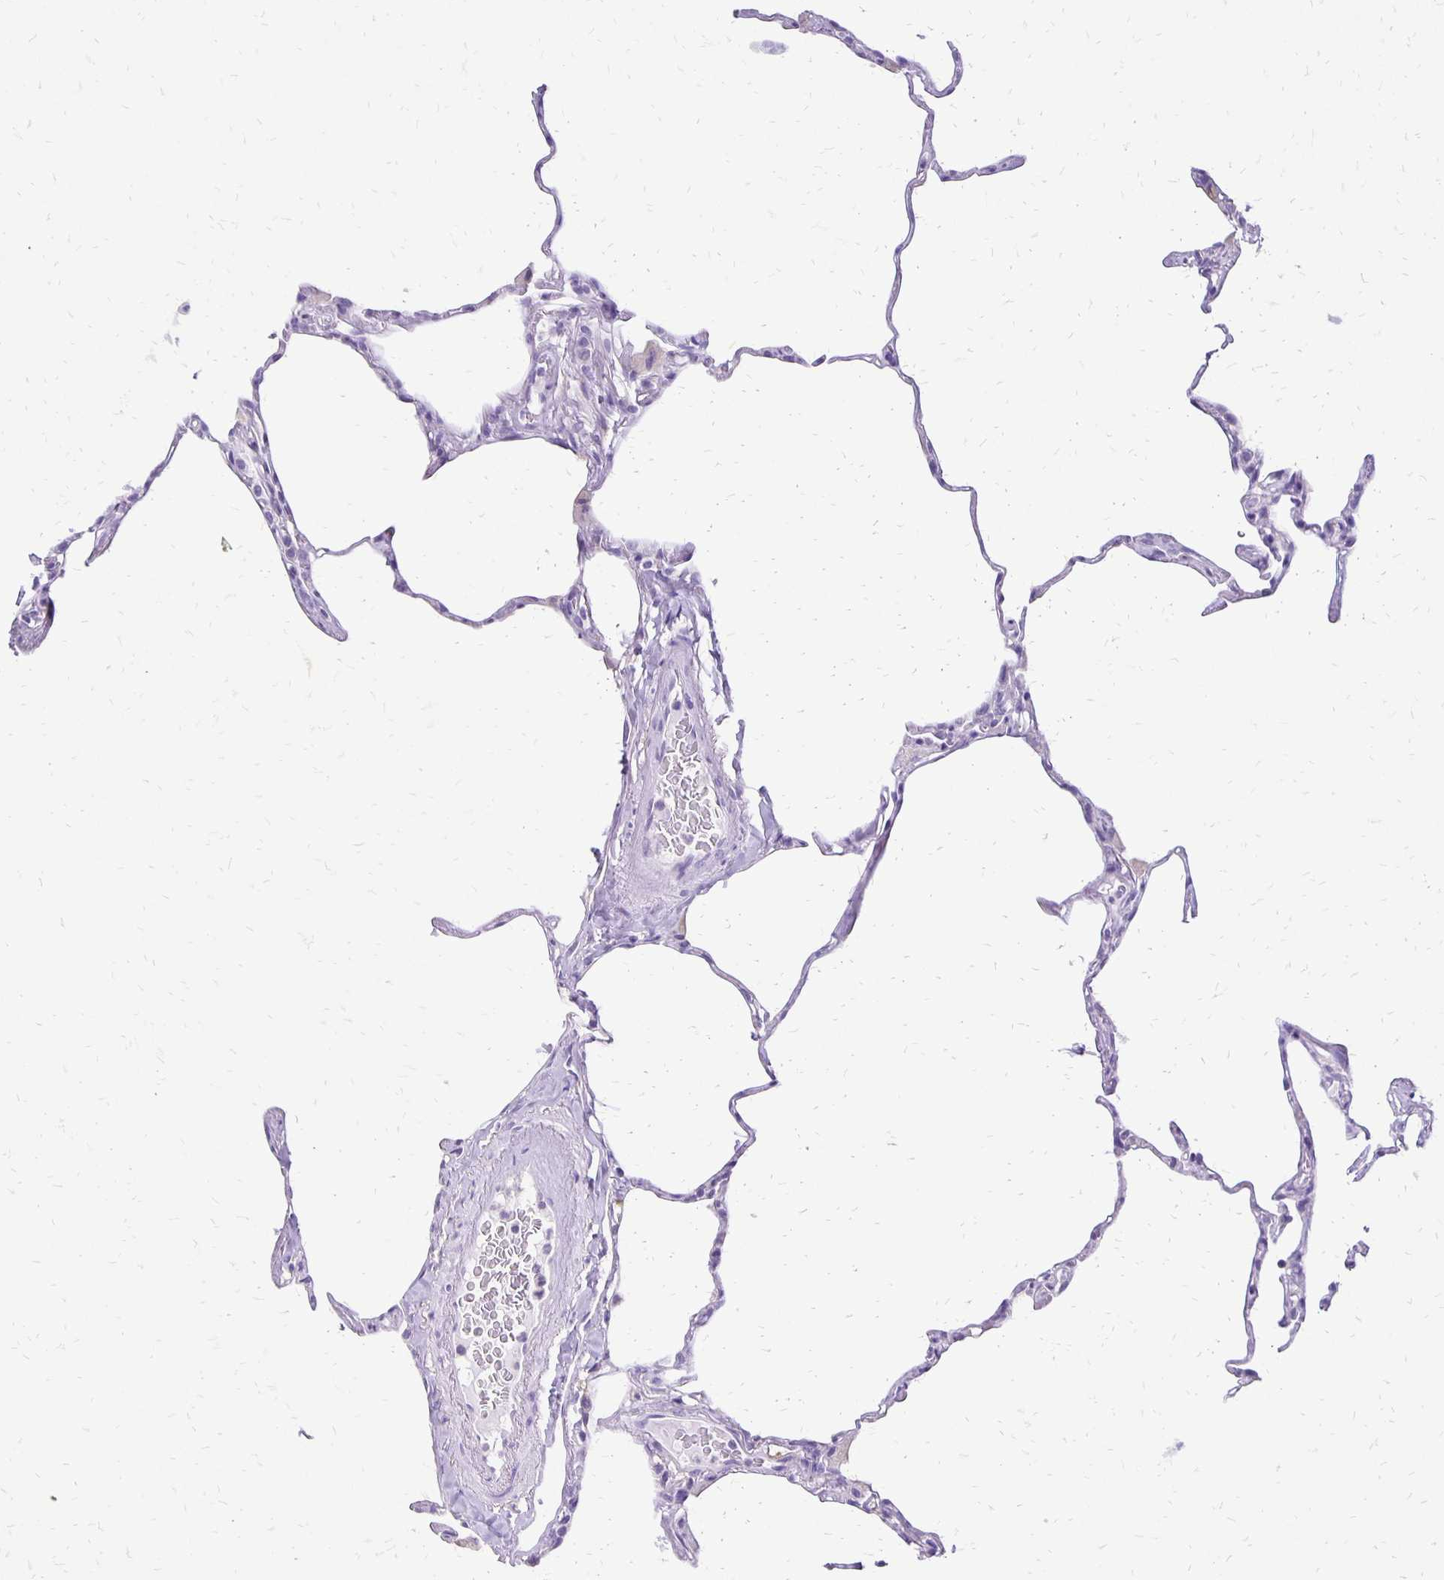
{"staining": {"intensity": "negative", "quantity": "none", "location": "none"}, "tissue": "lung", "cell_type": "Alveolar cells", "image_type": "normal", "snomed": [{"axis": "morphology", "description": "Normal tissue, NOS"}, {"axis": "topography", "description": "Lung"}], "caption": "Micrograph shows no significant protein staining in alveolar cells of benign lung. (Immunohistochemistry (ihc), brightfield microscopy, high magnification).", "gene": "ANKRD45", "patient": {"sex": "male", "age": 65}}